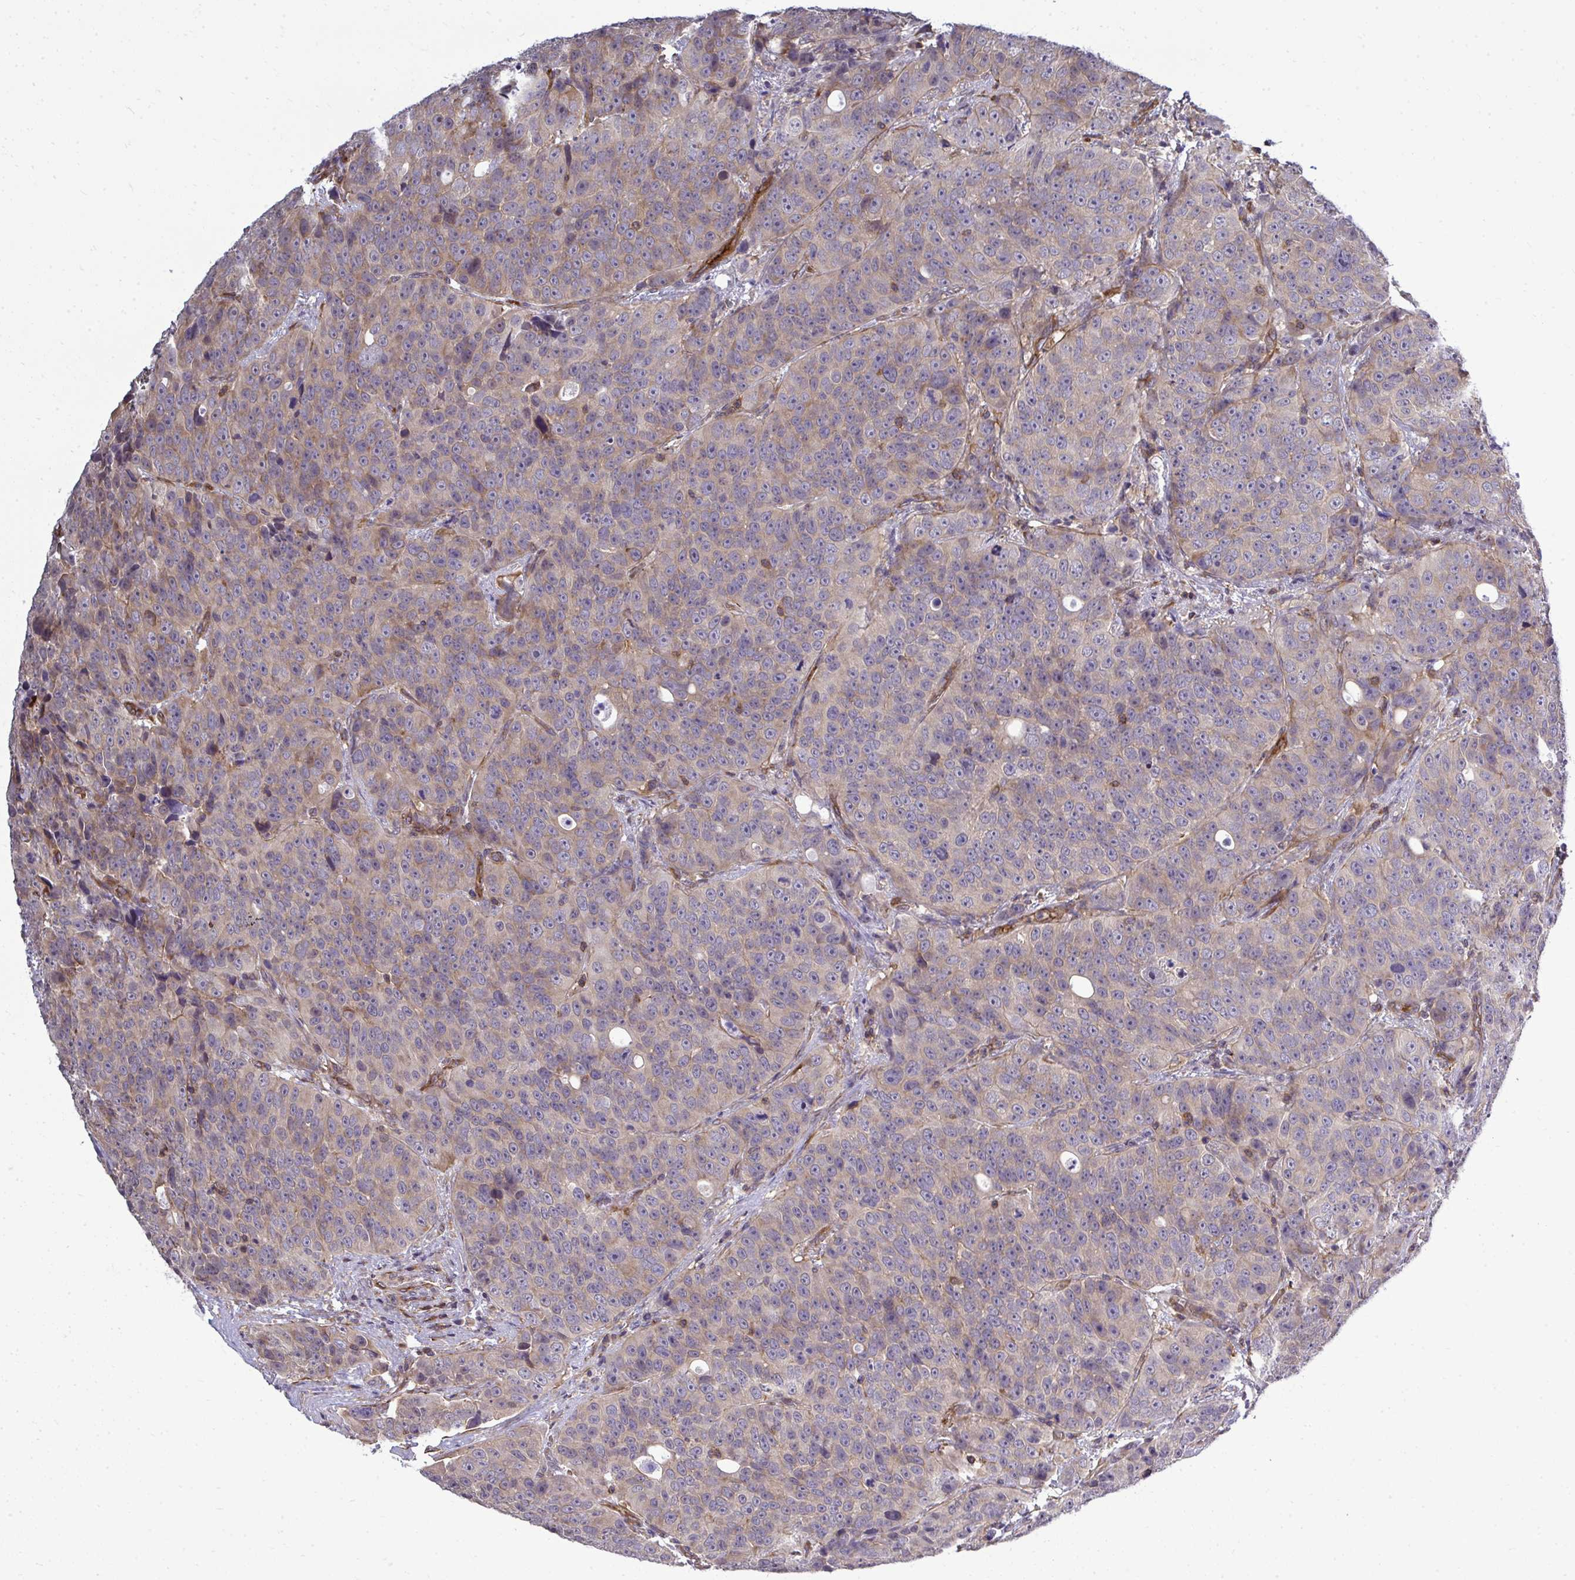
{"staining": {"intensity": "moderate", "quantity": ">75%", "location": "cytoplasmic/membranous"}, "tissue": "urothelial cancer", "cell_type": "Tumor cells", "image_type": "cancer", "snomed": [{"axis": "morphology", "description": "Urothelial carcinoma, NOS"}, {"axis": "topography", "description": "Urinary bladder"}], "caption": "A photomicrograph of human urothelial cancer stained for a protein exhibits moderate cytoplasmic/membranous brown staining in tumor cells.", "gene": "FUT10", "patient": {"sex": "male", "age": 52}}